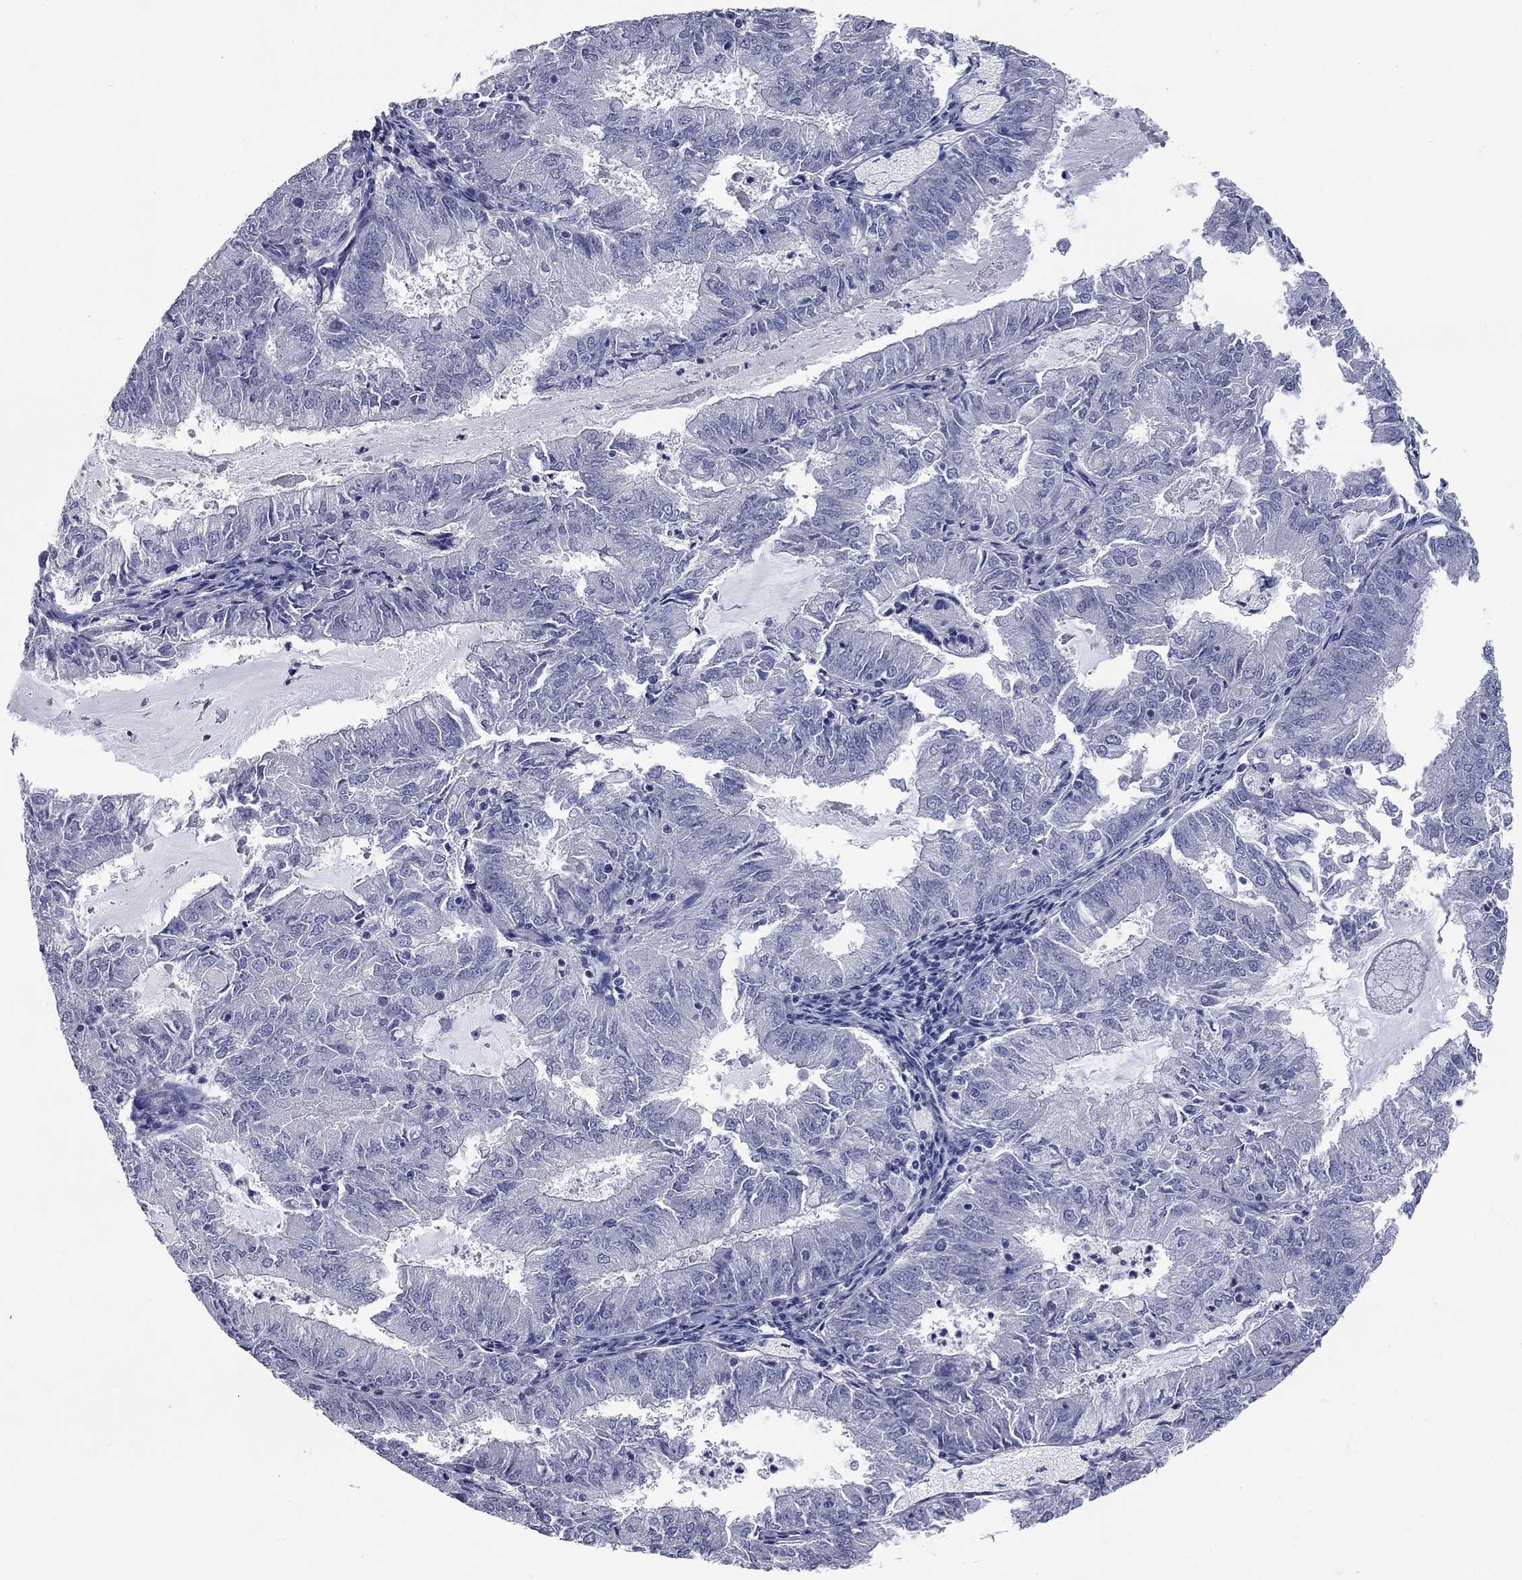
{"staining": {"intensity": "negative", "quantity": "none", "location": "none"}, "tissue": "endometrial cancer", "cell_type": "Tumor cells", "image_type": "cancer", "snomed": [{"axis": "morphology", "description": "Adenocarcinoma, NOS"}, {"axis": "topography", "description": "Endometrium"}], "caption": "A histopathology image of human endometrial adenocarcinoma is negative for staining in tumor cells.", "gene": "SYT12", "patient": {"sex": "female", "age": 57}}